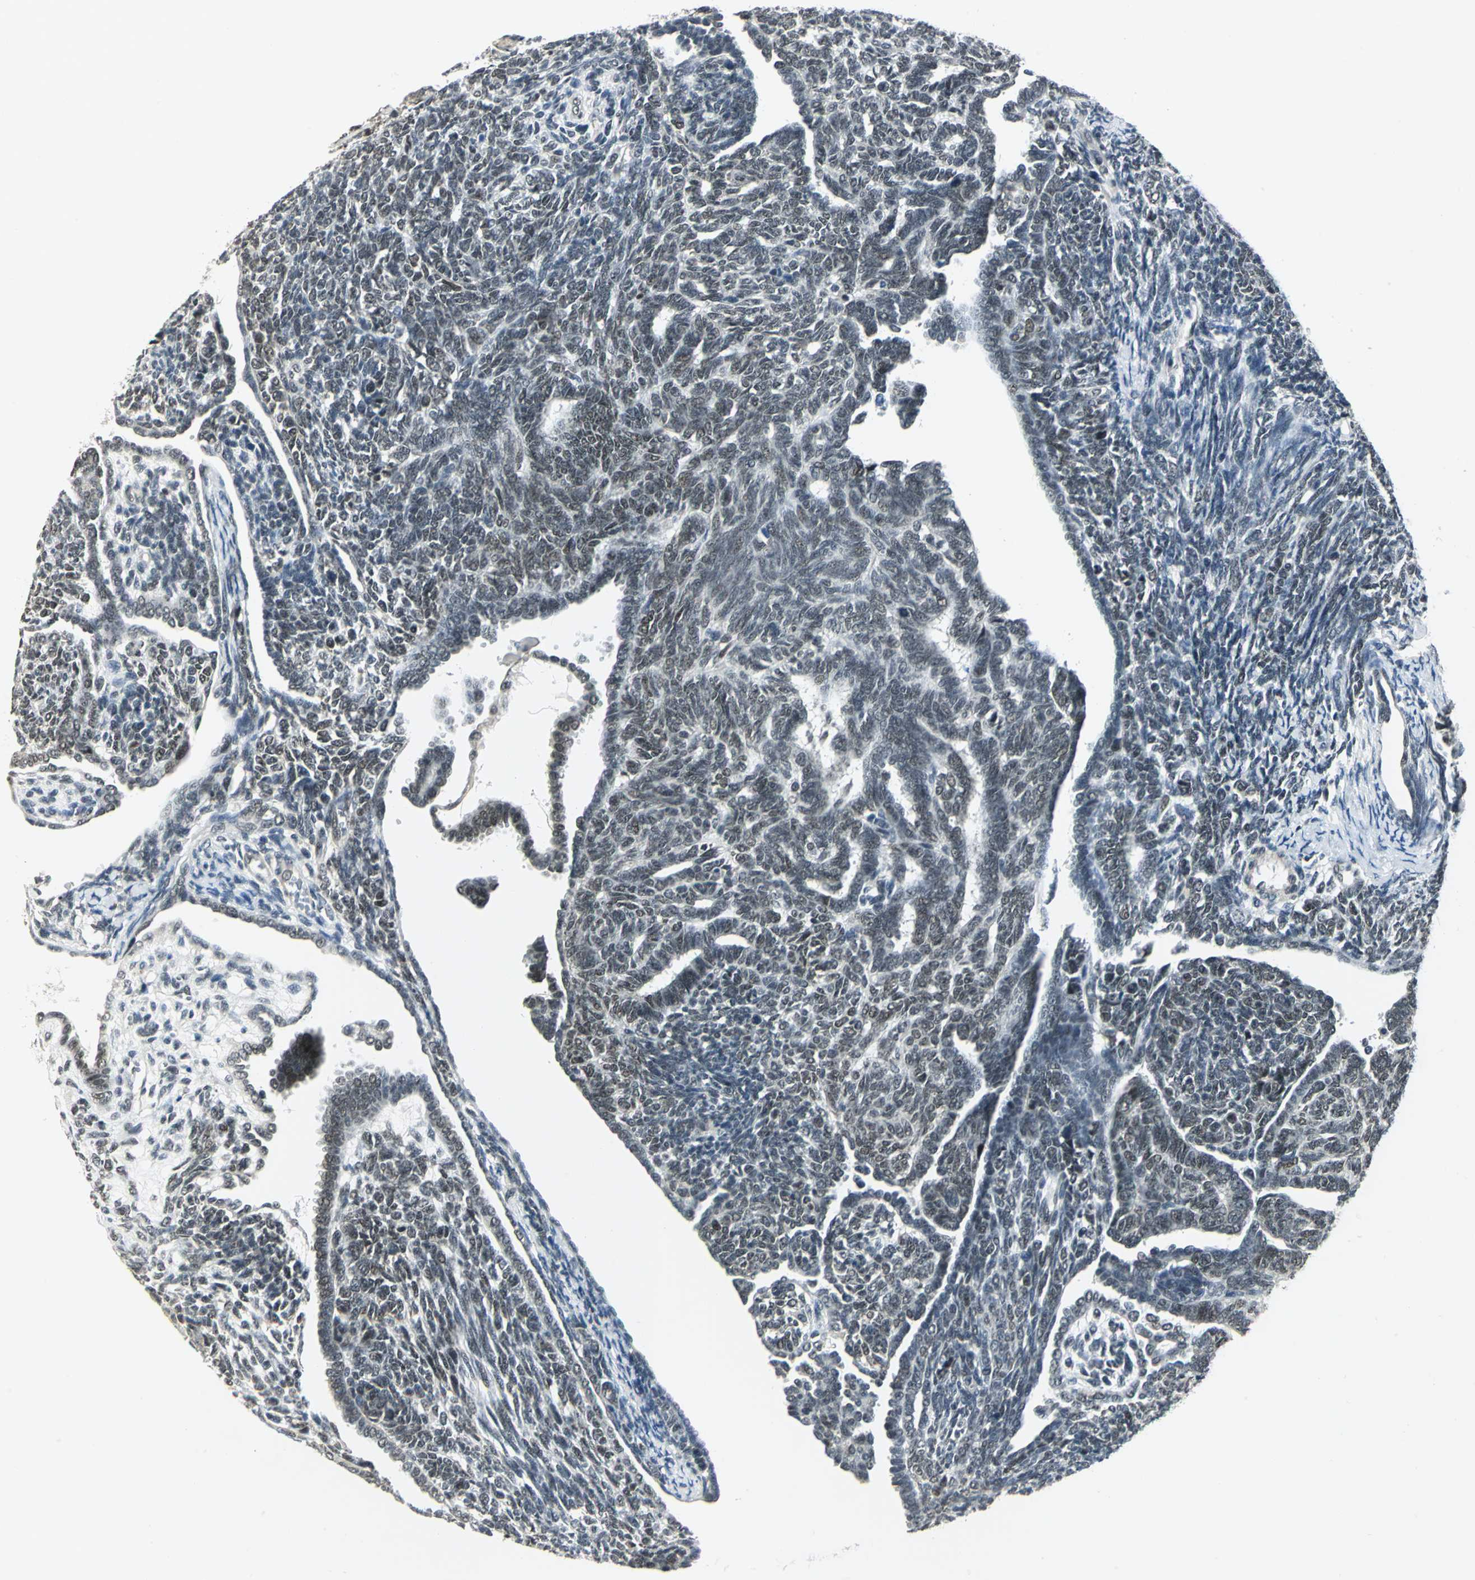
{"staining": {"intensity": "weak", "quantity": "<25%", "location": "nuclear"}, "tissue": "endometrial cancer", "cell_type": "Tumor cells", "image_type": "cancer", "snomed": [{"axis": "morphology", "description": "Neoplasm, malignant, NOS"}, {"axis": "topography", "description": "Endometrium"}], "caption": "Endometrial cancer (malignant neoplasm) stained for a protein using immunohistochemistry shows no expression tumor cells.", "gene": "MTA1", "patient": {"sex": "female", "age": 74}}